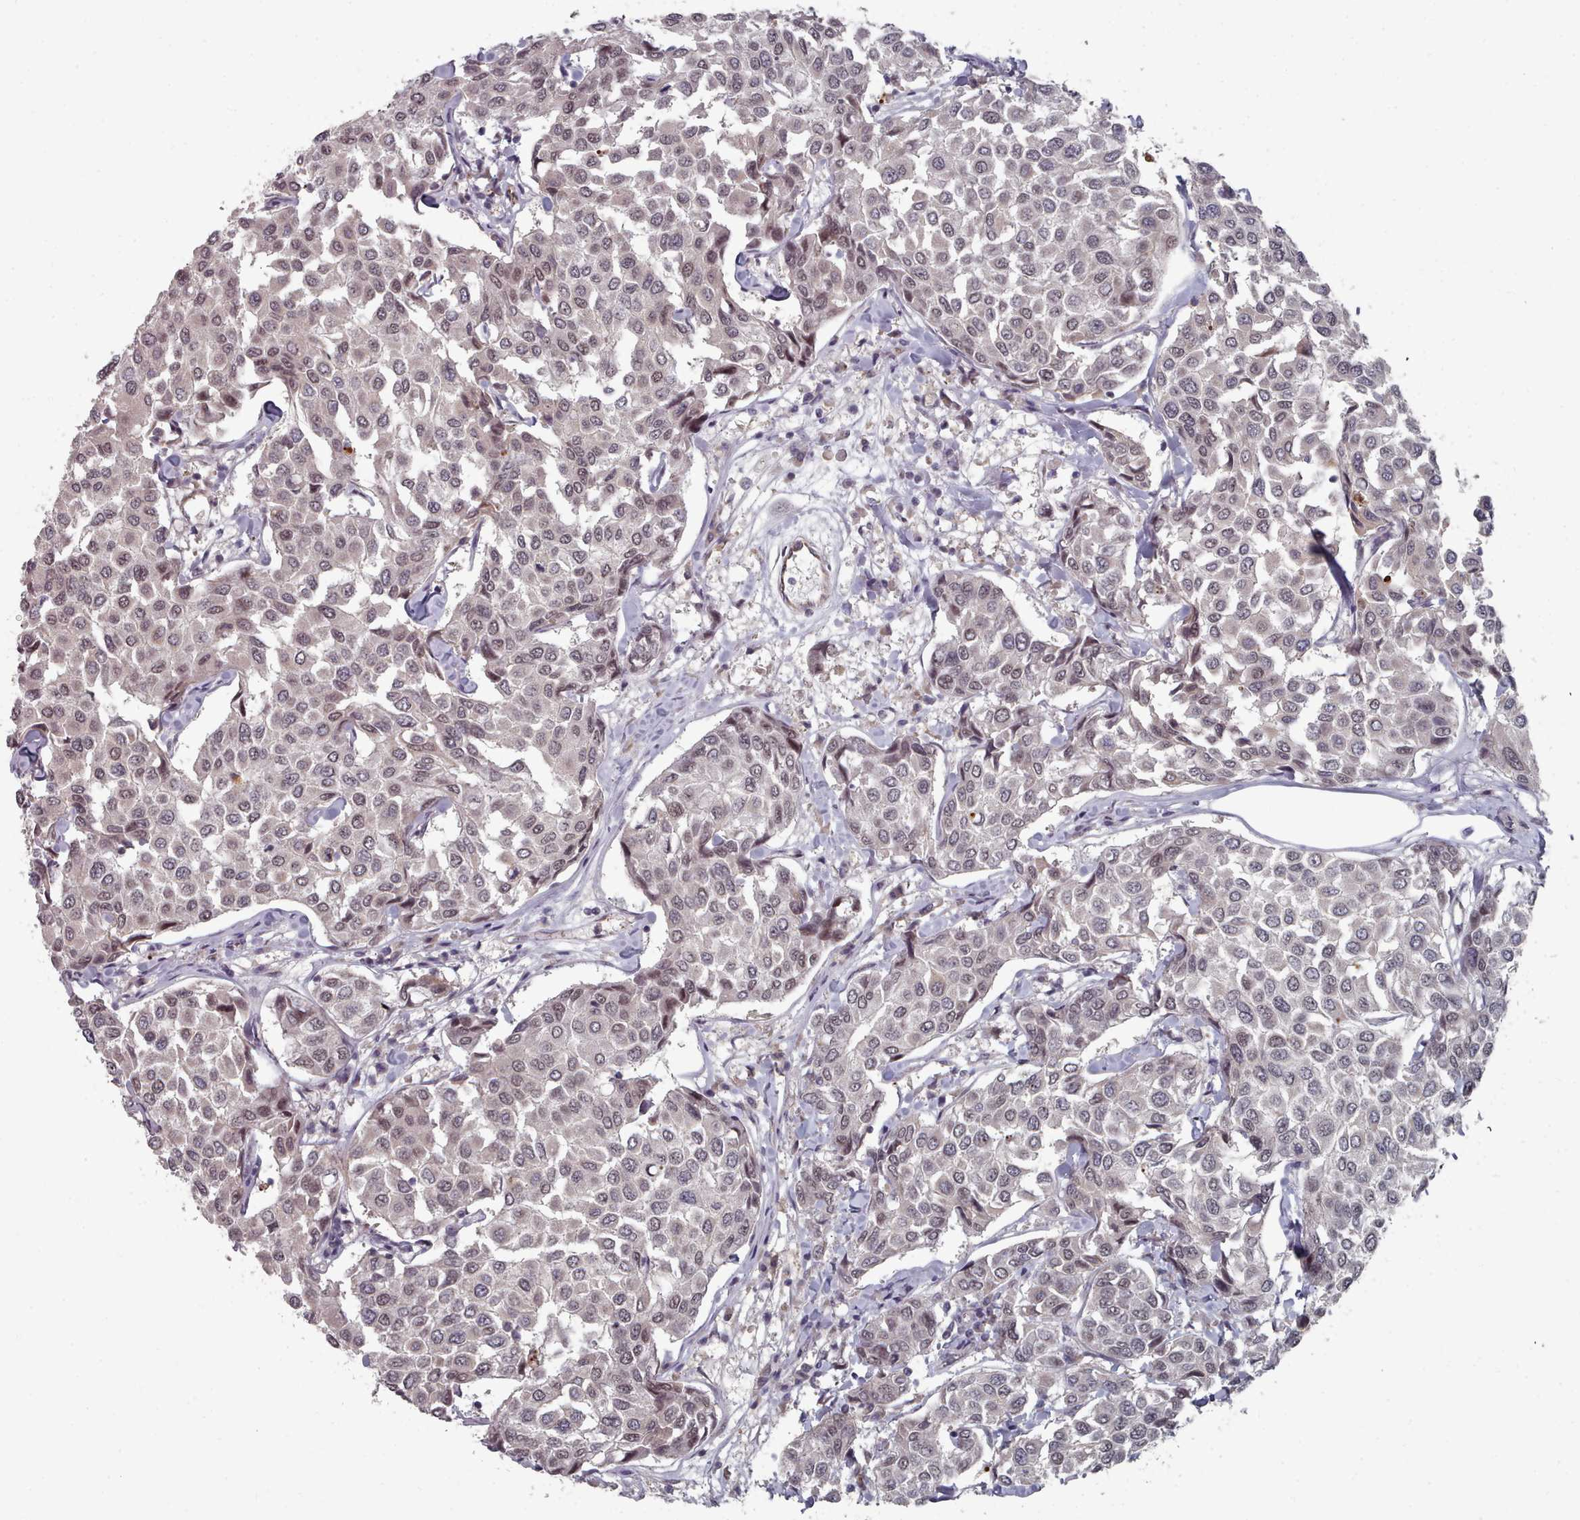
{"staining": {"intensity": "weak", "quantity": "<25%", "location": "nuclear"}, "tissue": "breast cancer", "cell_type": "Tumor cells", "image_type": "cancer", "snomed": [{"axis": "morphology", "description": "Duct carcinoma"}, {"axis": "topography", "description": "Breast"}], "caption": "Human breast cancer stained for a protein using immunohistochemistry (IHC) demonstrates no staining in tumor cells.", "gene": "HYAL3", "patient": {"sex": "female", "age": 55}}